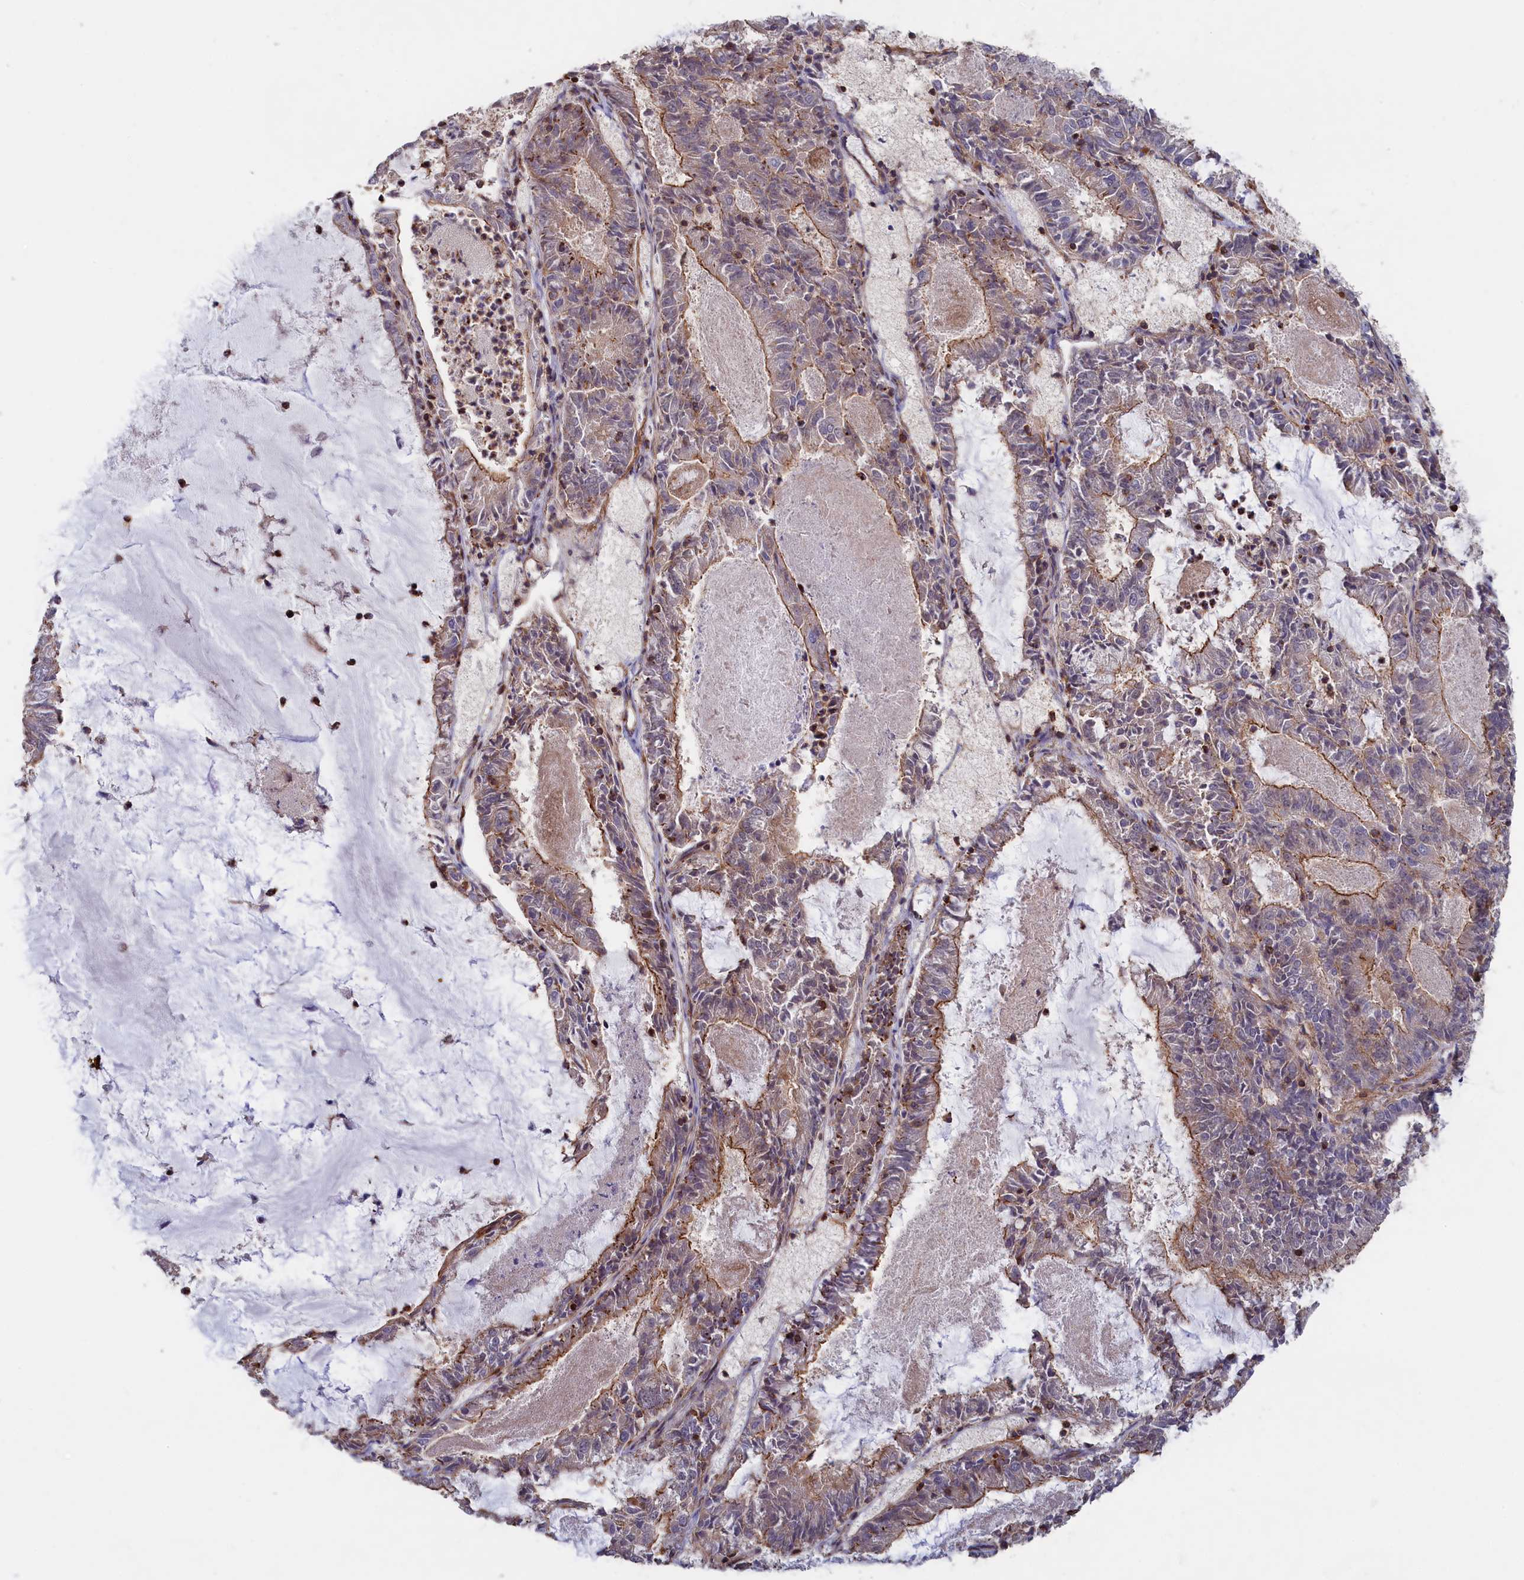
{"staining": {"intensity": "moderate", "quantity": "25%-75%", "location": "cytoplasmic/membranous"}, "tissue": "endometrial cancer", "cell_type": "Tumor cells", "image_type": "cancer", "snomed": [{"axis": "morphology", "description": "Adenocarcinoma, NOS"}, {"axis": "topography", "description": "Endometrium"}], "caption": "Immunohistochemistry of human endometrial cancer (adenocarcinoma) exhibits medium levels of moderate cytoplasmic/membranous expression in approximately 25%-75% of tumor cells.", "gene": "ANKRD27", "patient": {"sex": "female", "age": 57}}